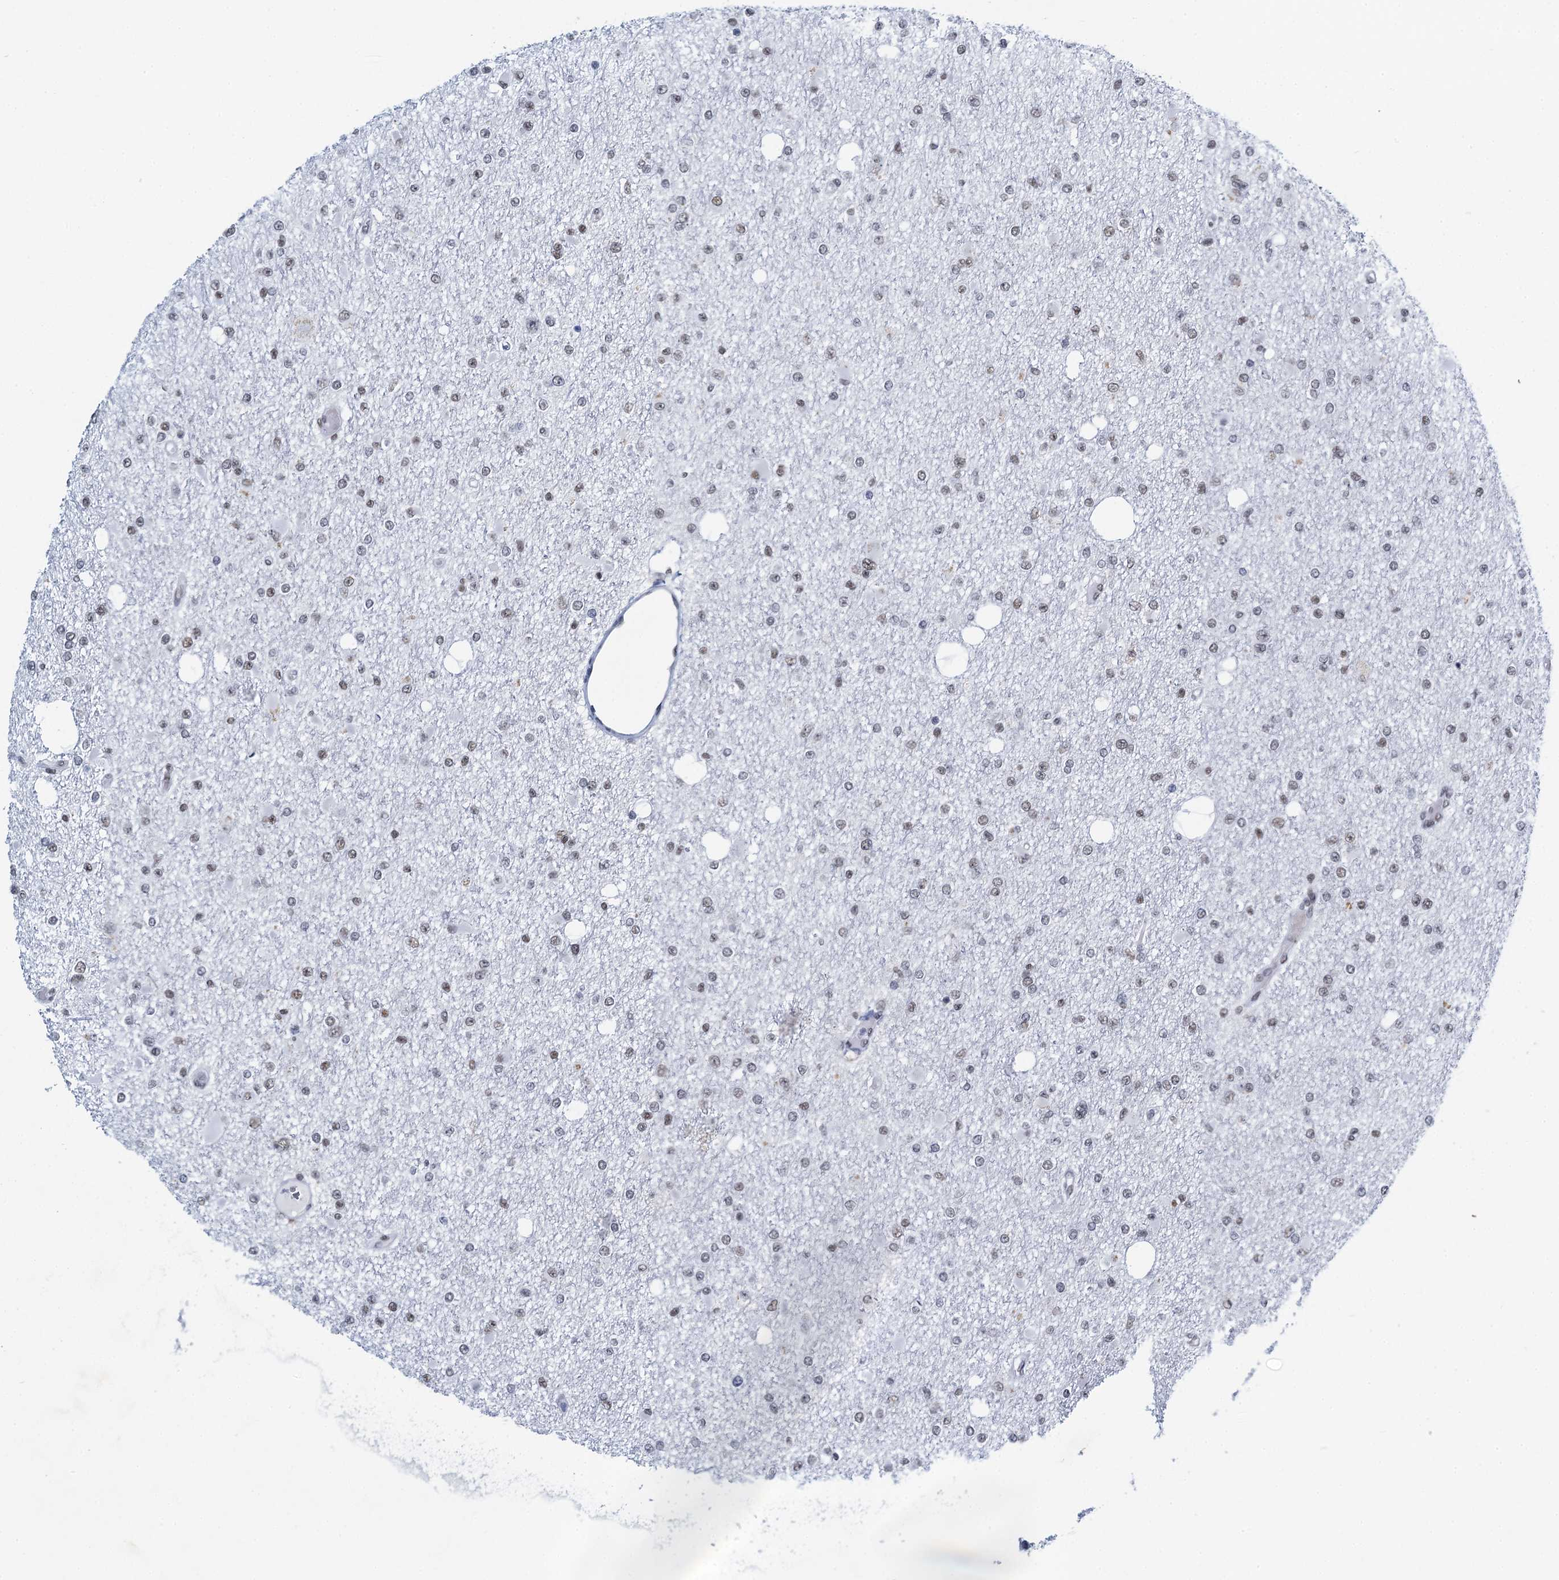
{"staining": {"intensity": "weak", "quantity": "<25%", "location": "nuclear"}, "tissue": "glioma", "cell_type": "Tumor cells", "image_type": "cancer", "snomed": [{"axis": "morphology", "description": "Glioma, malignant, Low grade"}, {"axis": "topography", "description": "Brain"}], "caption": "Micrograph shows no protein positivity in tumor cells of glioma tissue.", "gene": "HNRNPUL2", "patient": {"sex": "female", "age": 22}}